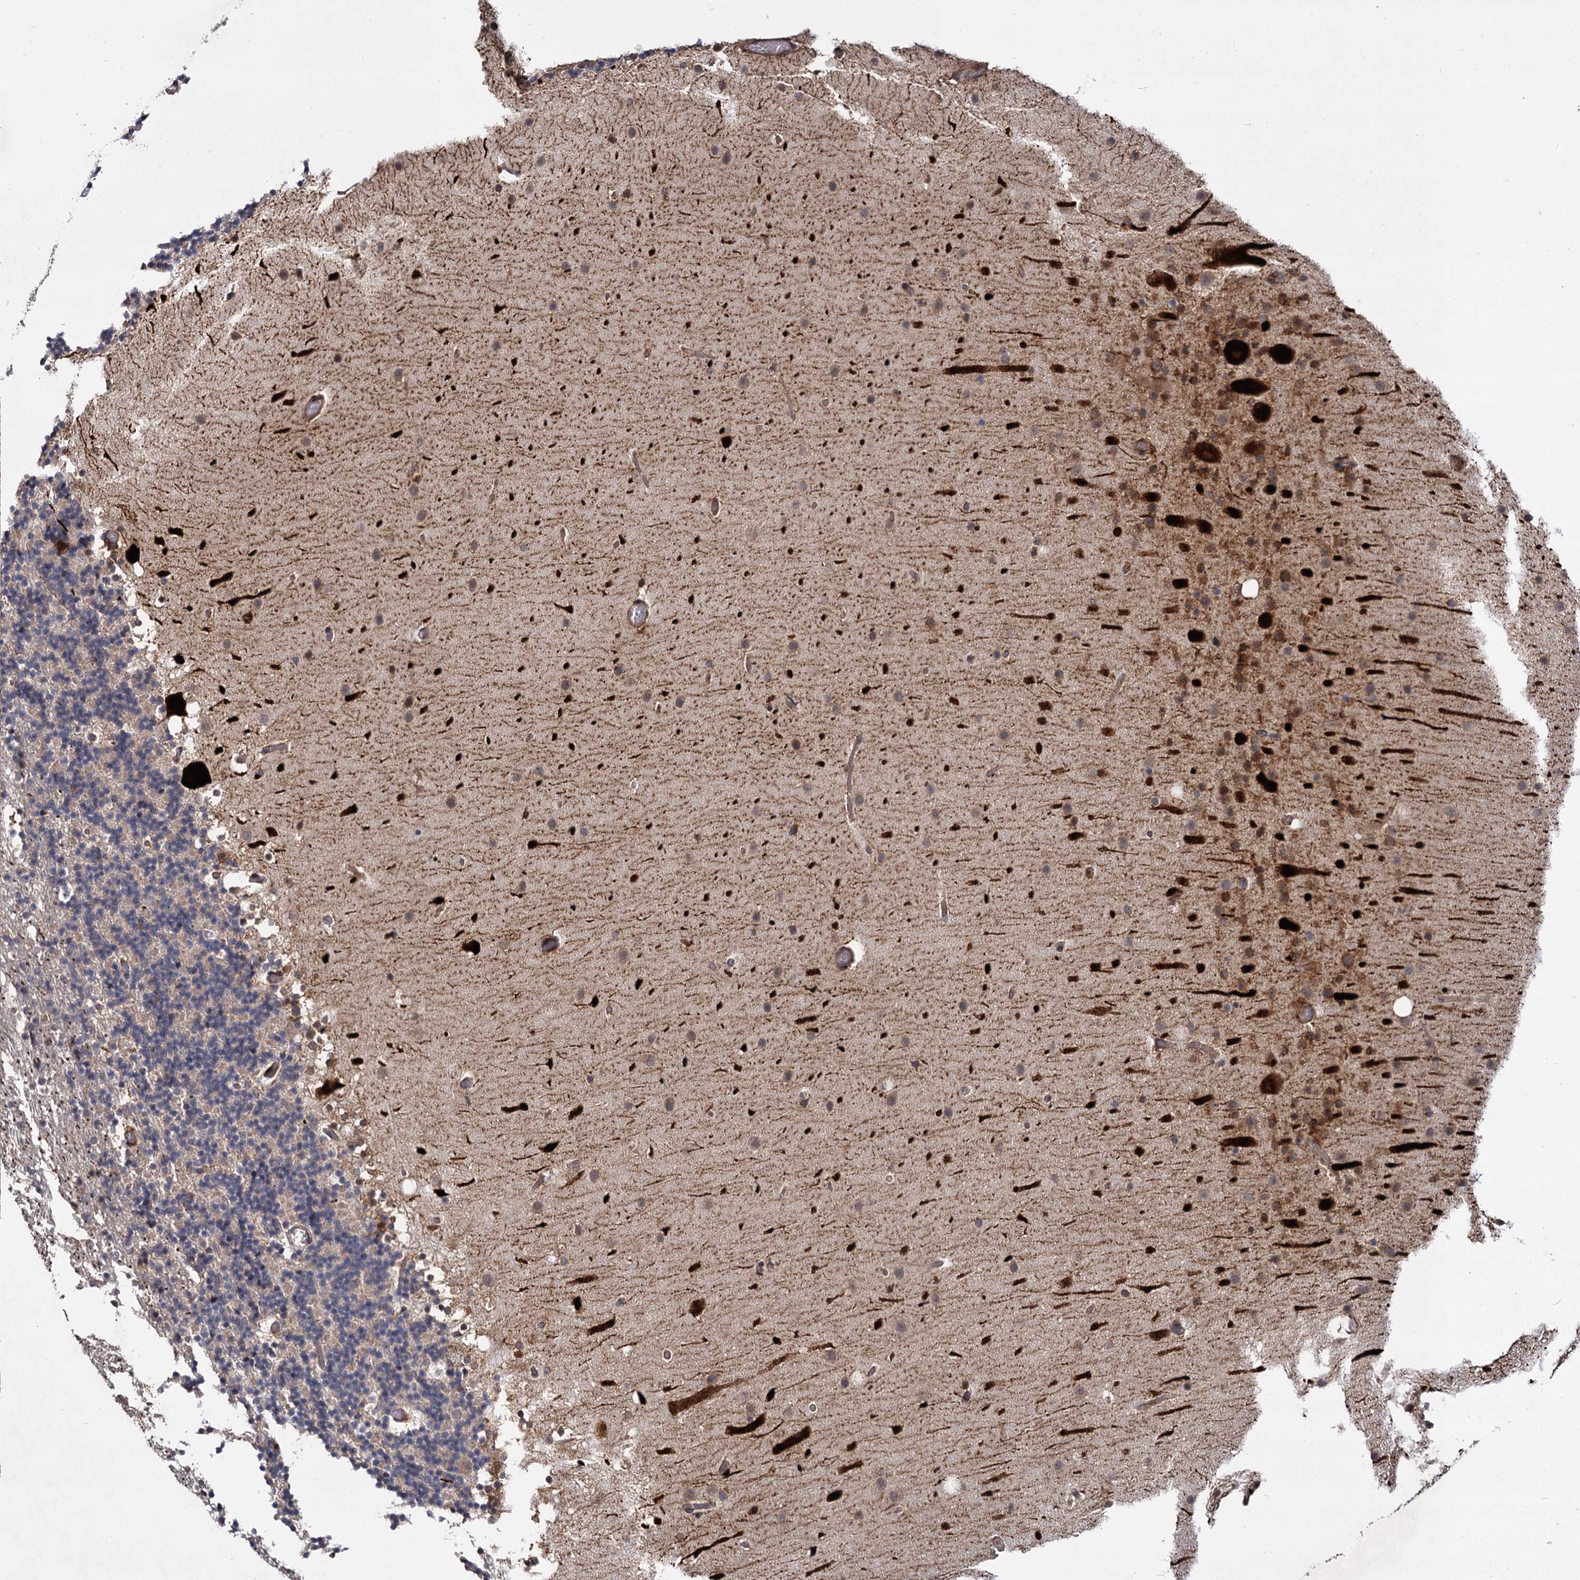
{"staining": {"intensity": "weak", "quantity": "<25%", "location": "cytoplasmic/membranous"}, "tissue": "cerebellum", "cell_type": "Cells in granular layer", "image_type": "normal", "snomed": [{"axis": "morphology", "description": "Normal tissue, NOS"}, {"axis": "topography", "description": "Cerebellum"}], "caption": "An image of cerebellum stained for a protein shows no brown staining in cells in granular layer. (DAB immunohistochemistry visualized using brightfield microscopy, high magnification).", "gene": "INPPL1", "patient": {"sex": "male", "age": 57}}